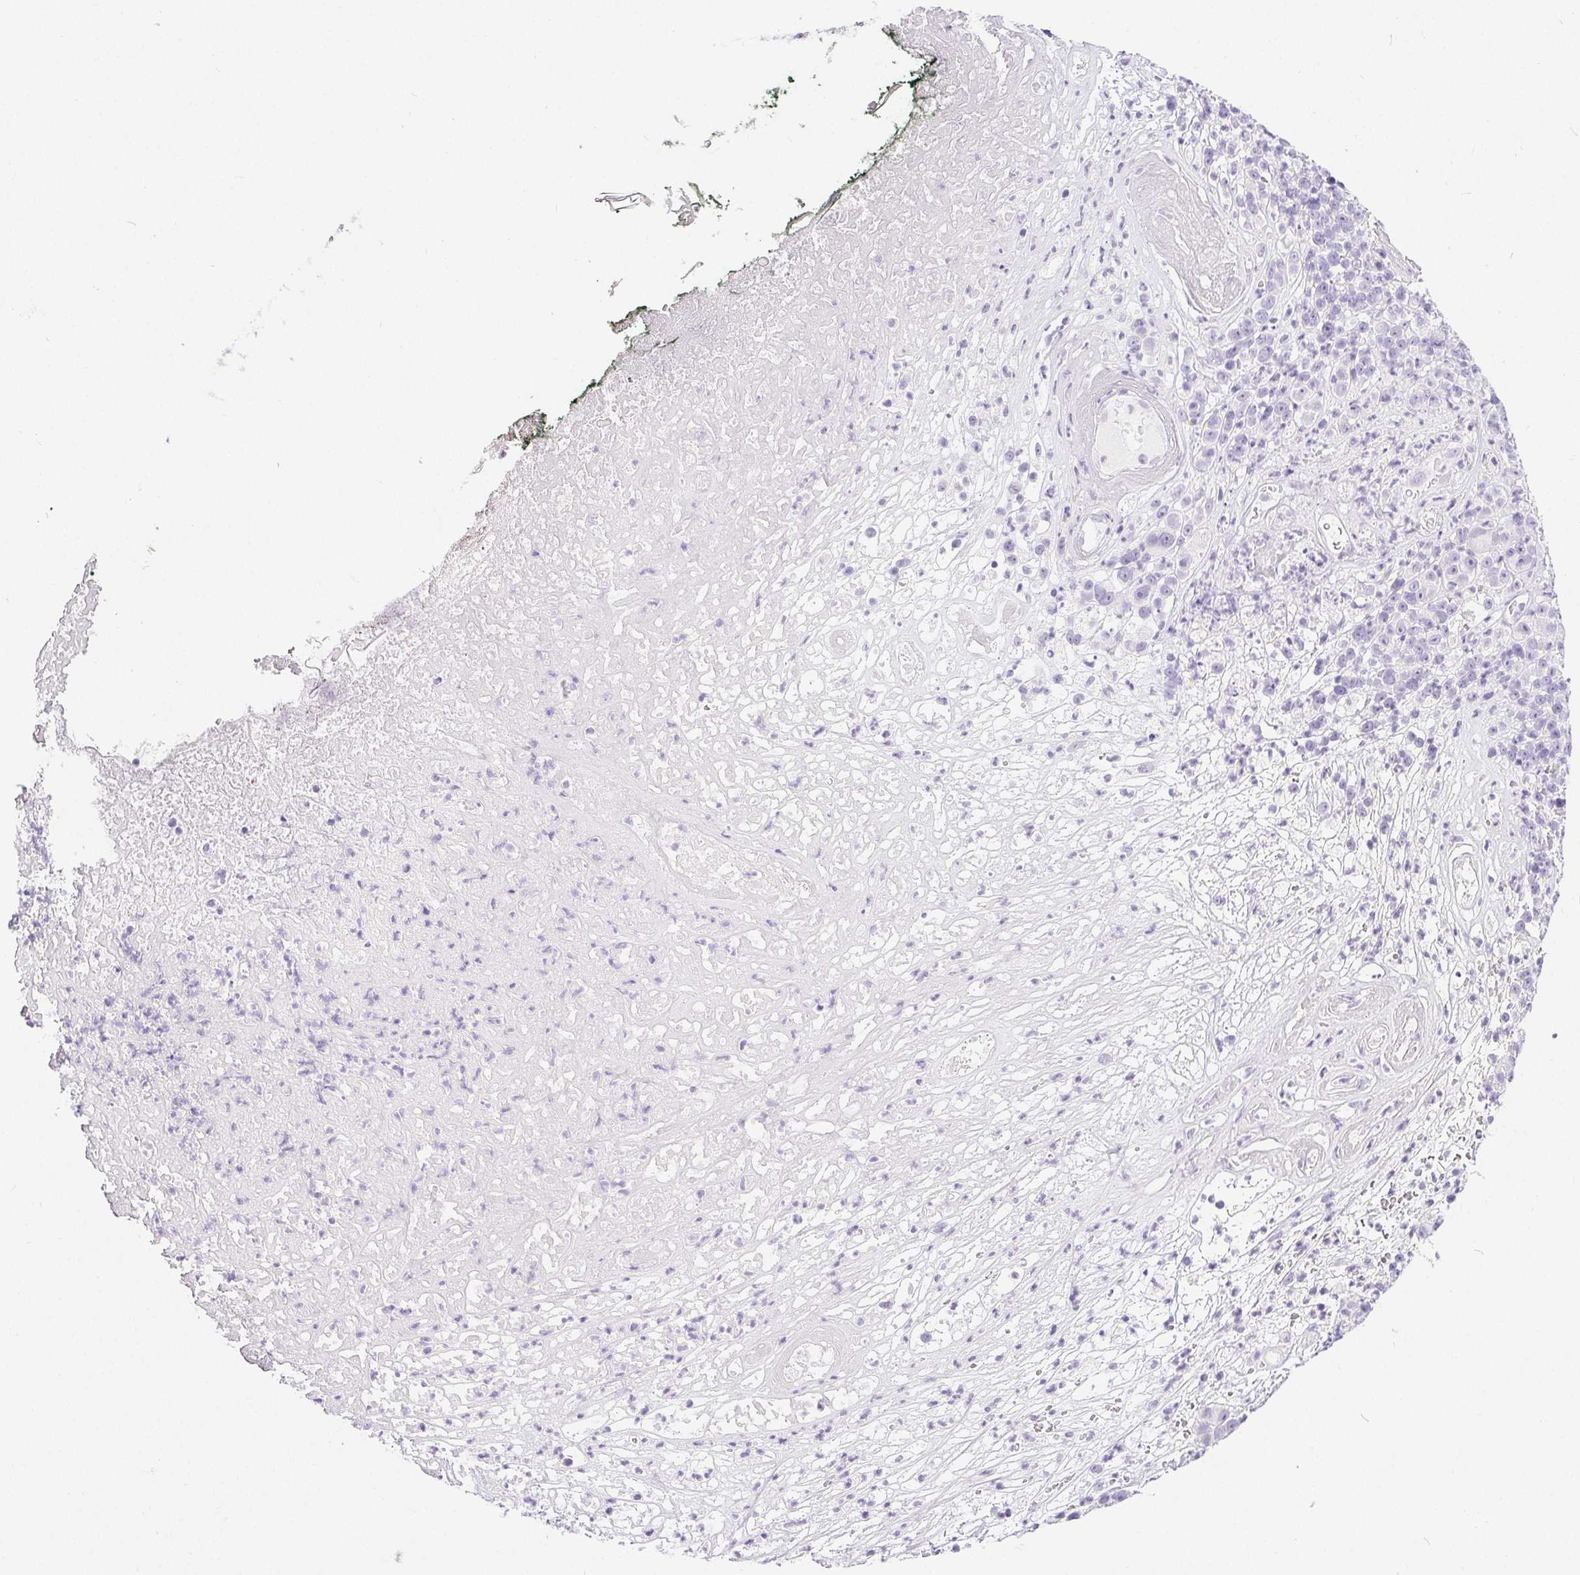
{"staining": {"intensity": "negative", "quantity": "none", "location": "none"}, "tissue": "melanoma", "cell_type": "Tumor cells", "image_type": "cancer", "snomed": [{"axis": "morphology", "description": "Malignant melanoma, NOS"}, {"axis": "topography", "description": "Skin"}, {"axis": "topography", "description": "Skin of back"}], "caption": "Immunohistochemical staining of human malignant melanoma shows no significant positivity in tumor cells.", "gene": "XDH", "patient": {"sex": "male", "age": 91}}